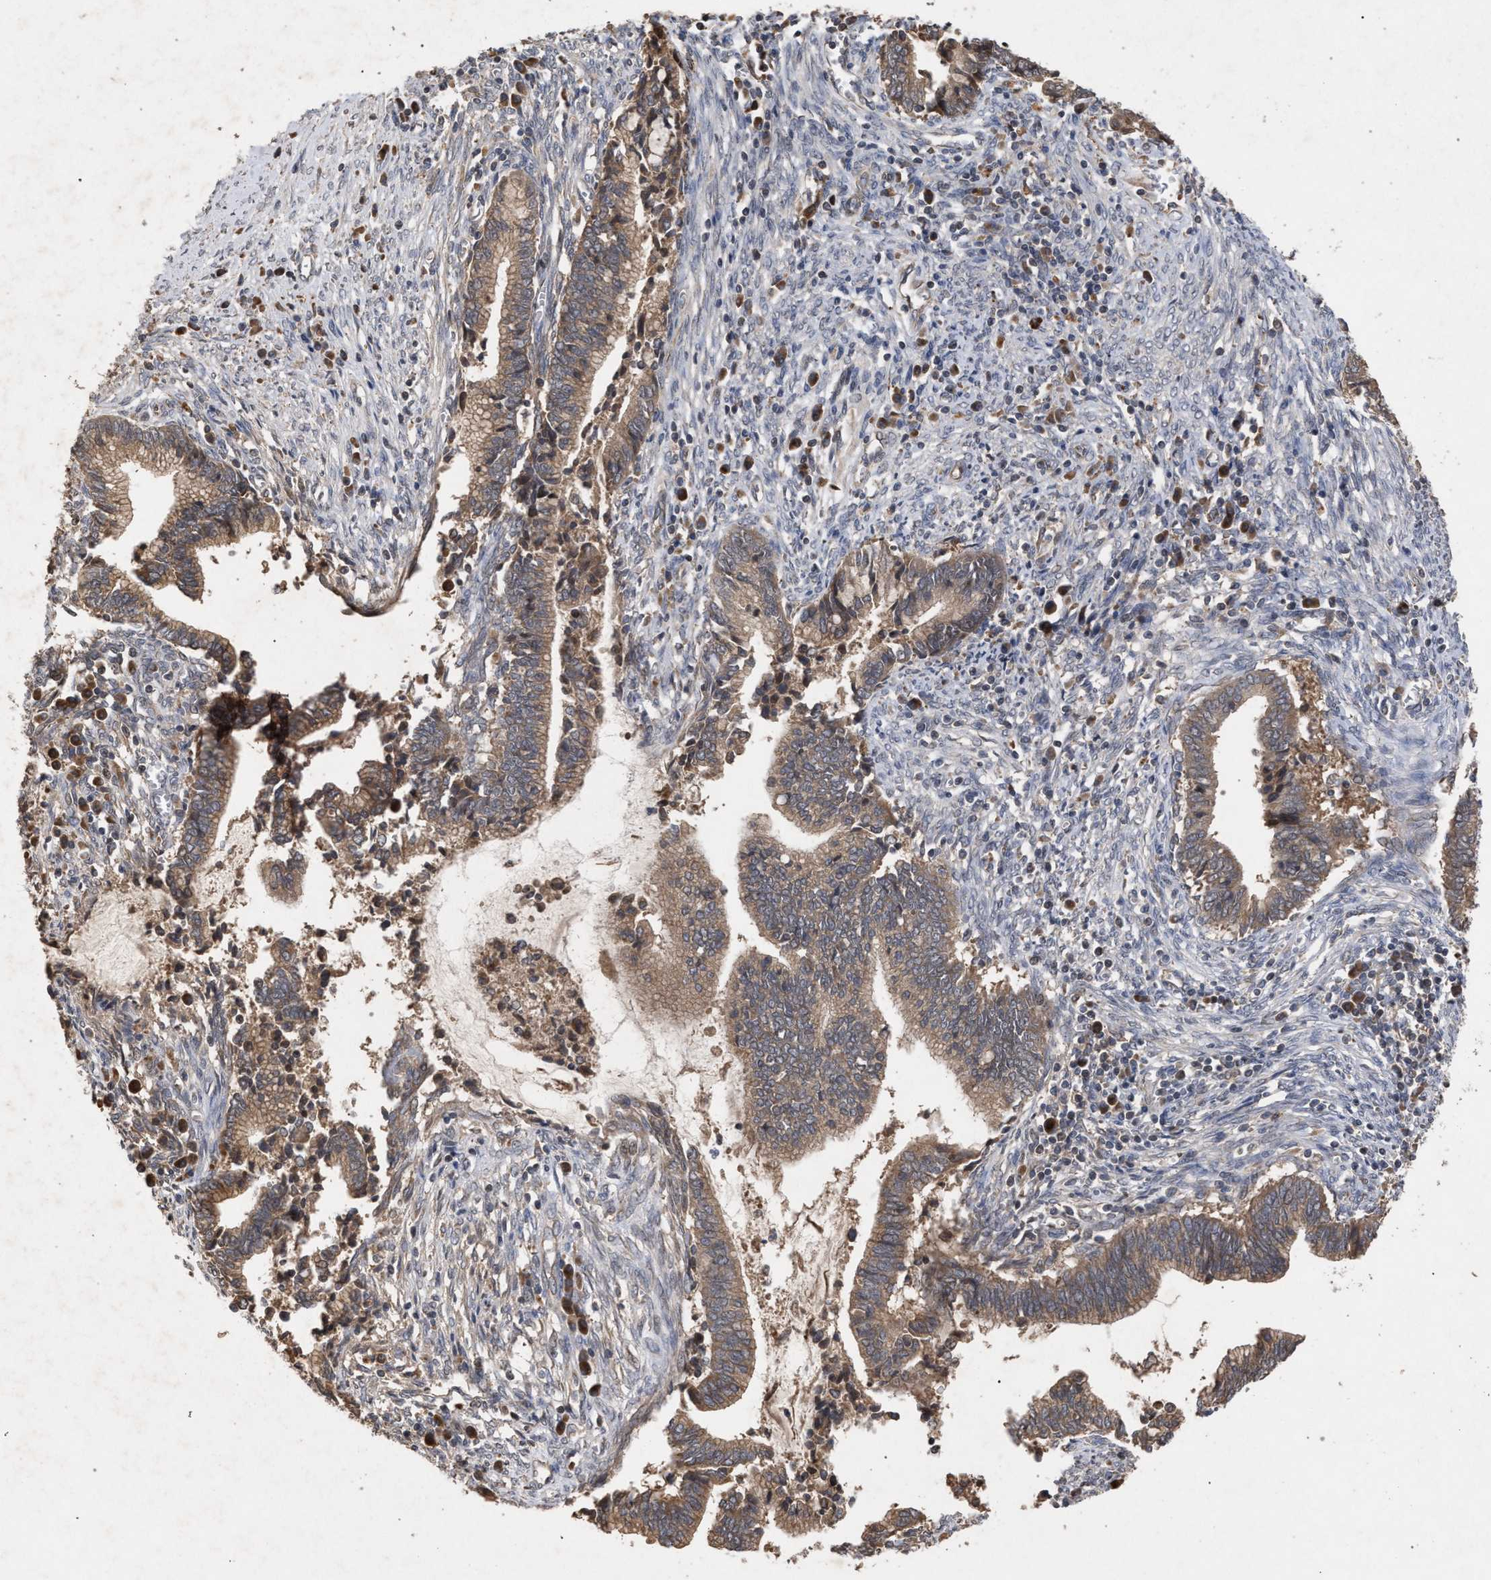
{"staining": {"intensity": "moderate", "quantity": ">75%", "location": "cytoplasmic/membranous"}, "tissue": "cervical cancer", "cell_type": "Tumor cells", "image_type": "cancer", "snomed": [{"axis": "morphology", "description": "Adenocarcinoma, NOS"}, {"axis": "topography", "description": "Cervix"}], "caption": "Cervical cancer stained with DAB (3,3'-diaminobenzidine) immunohistochemistry exhibits medium levels of moderate cytoplasmic/membranous positivity in approximately >75% of tumor cells. The protein of interest is stained brown, and the nuclei are stained in blue (DAB (3,3'-diaminobenzidine) IHC with brightfield microscopy, high magnification).", "gene": "SLC4A4", "patient": {"sex": "female", "age": 44}}